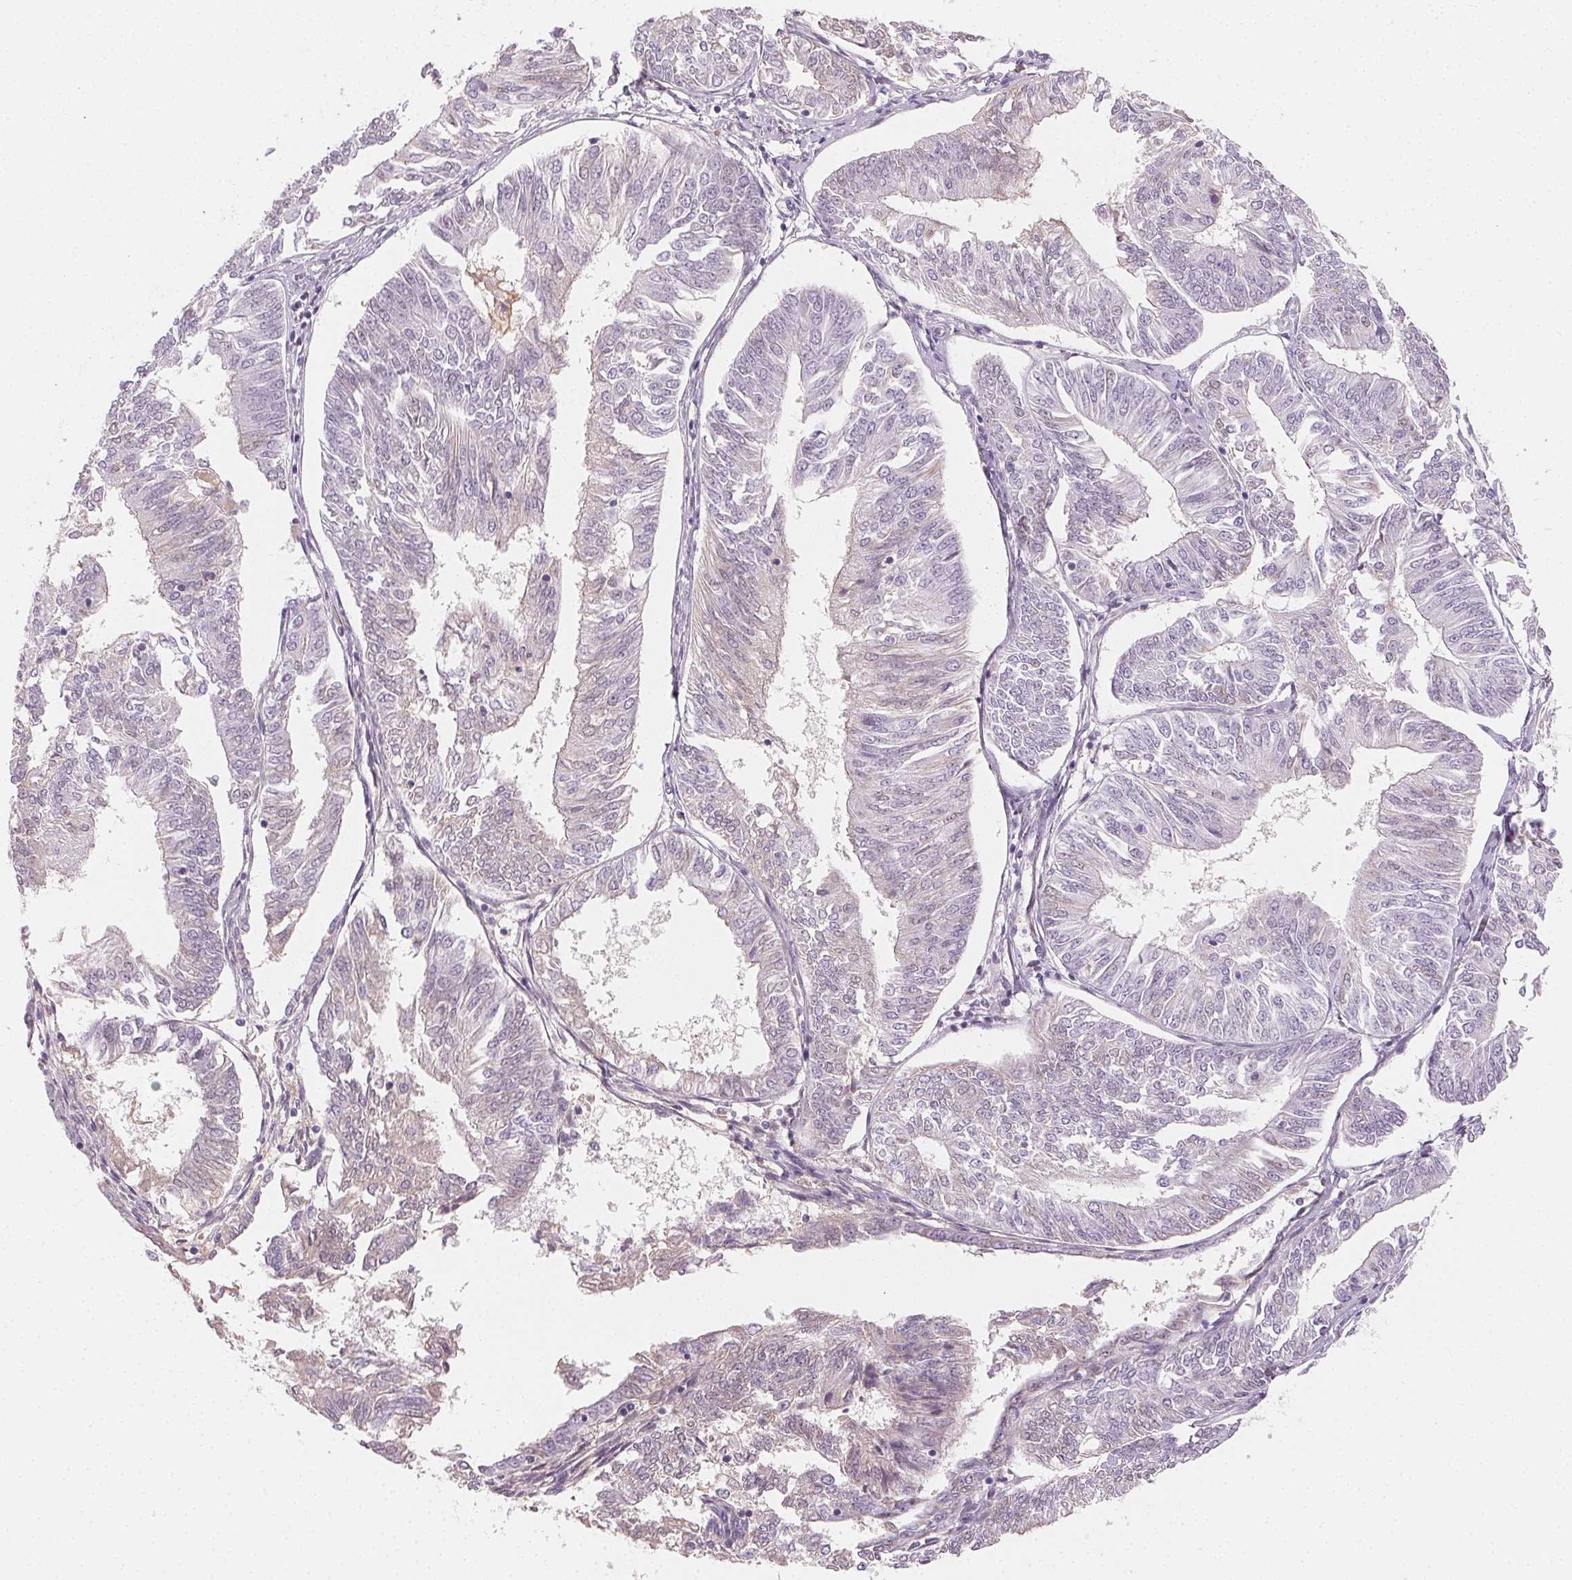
{"staining": {"intensity": "negative", "quantity": "none", "location": "none"}, "tissue": "endometrial cancer", "cell_type": "Tumor cells", "image_type": "cancer", "snomed": [{"axis": "morphology", "description": "Adenocarcinoma, NOS"}, {"axis": "topography", "description": "Endometrium"}], "caption": "Immunohistochemistry of endometrial cancer (adenocarcinoma) exhibits no positivity in tumor cells.", "gene": "AFM", "patient": {"sex": "female", "age": 58}}